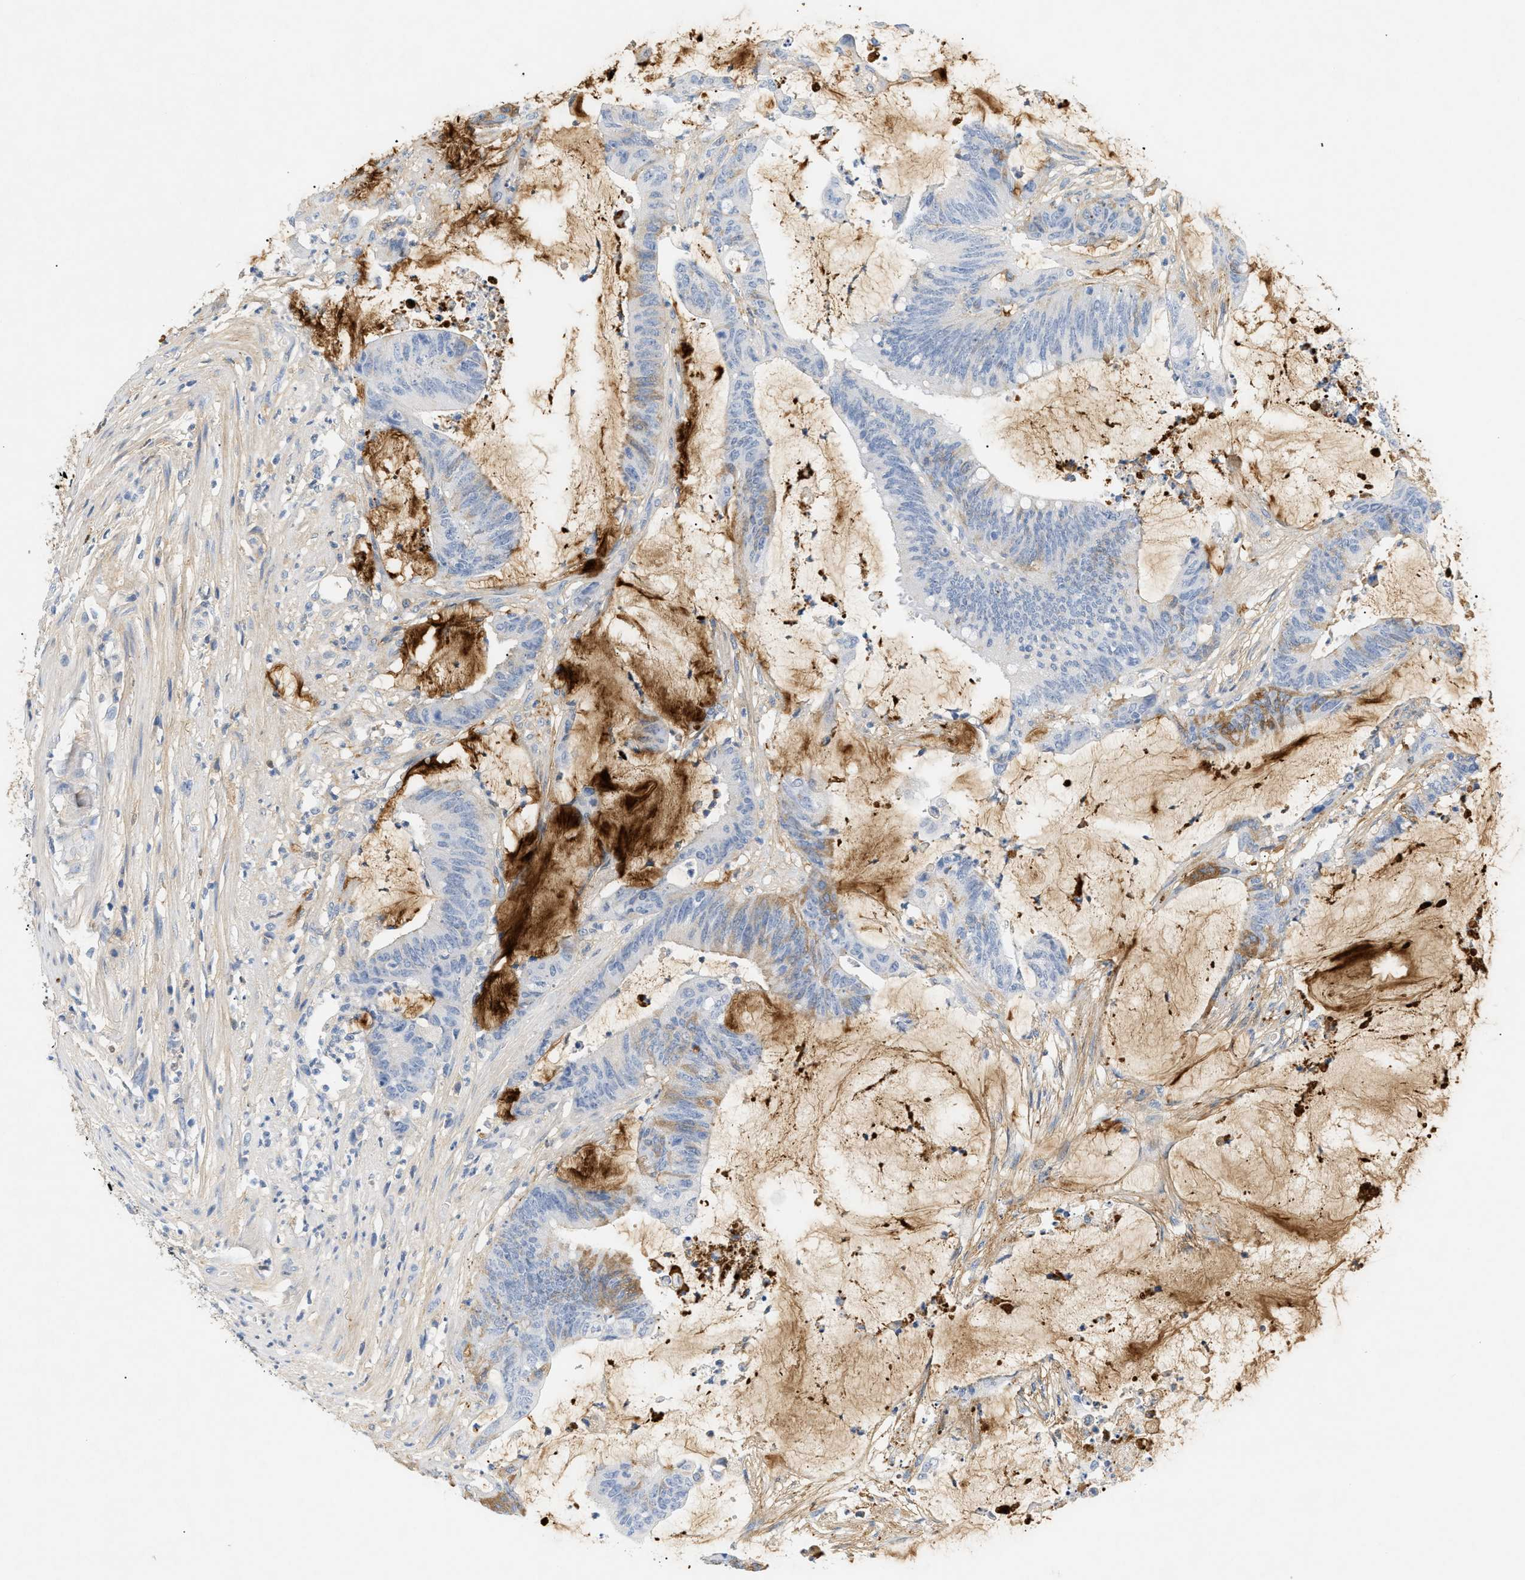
{"staining": {"intensity": "weak", "quantity": "<25%", "location": "cytoplasmic/membranous"}, "tissue": "colorectal cancer", "cell_type": "Tumor cells", "image_type": "cancer", "snomed": [{"axis": "morphology", "description": "Adenocarcinoma, NOS"}, {"axis": "topography", "description": "Rectum"}], "caption": "DAB (3,3'-diaminobenzidine) immunohistochemical staining of human colorectal adenocarcinoma reveals no significant staining in tumor cells.", "gene": "CFH", "patient": {"sex": "female", "age": 66}}